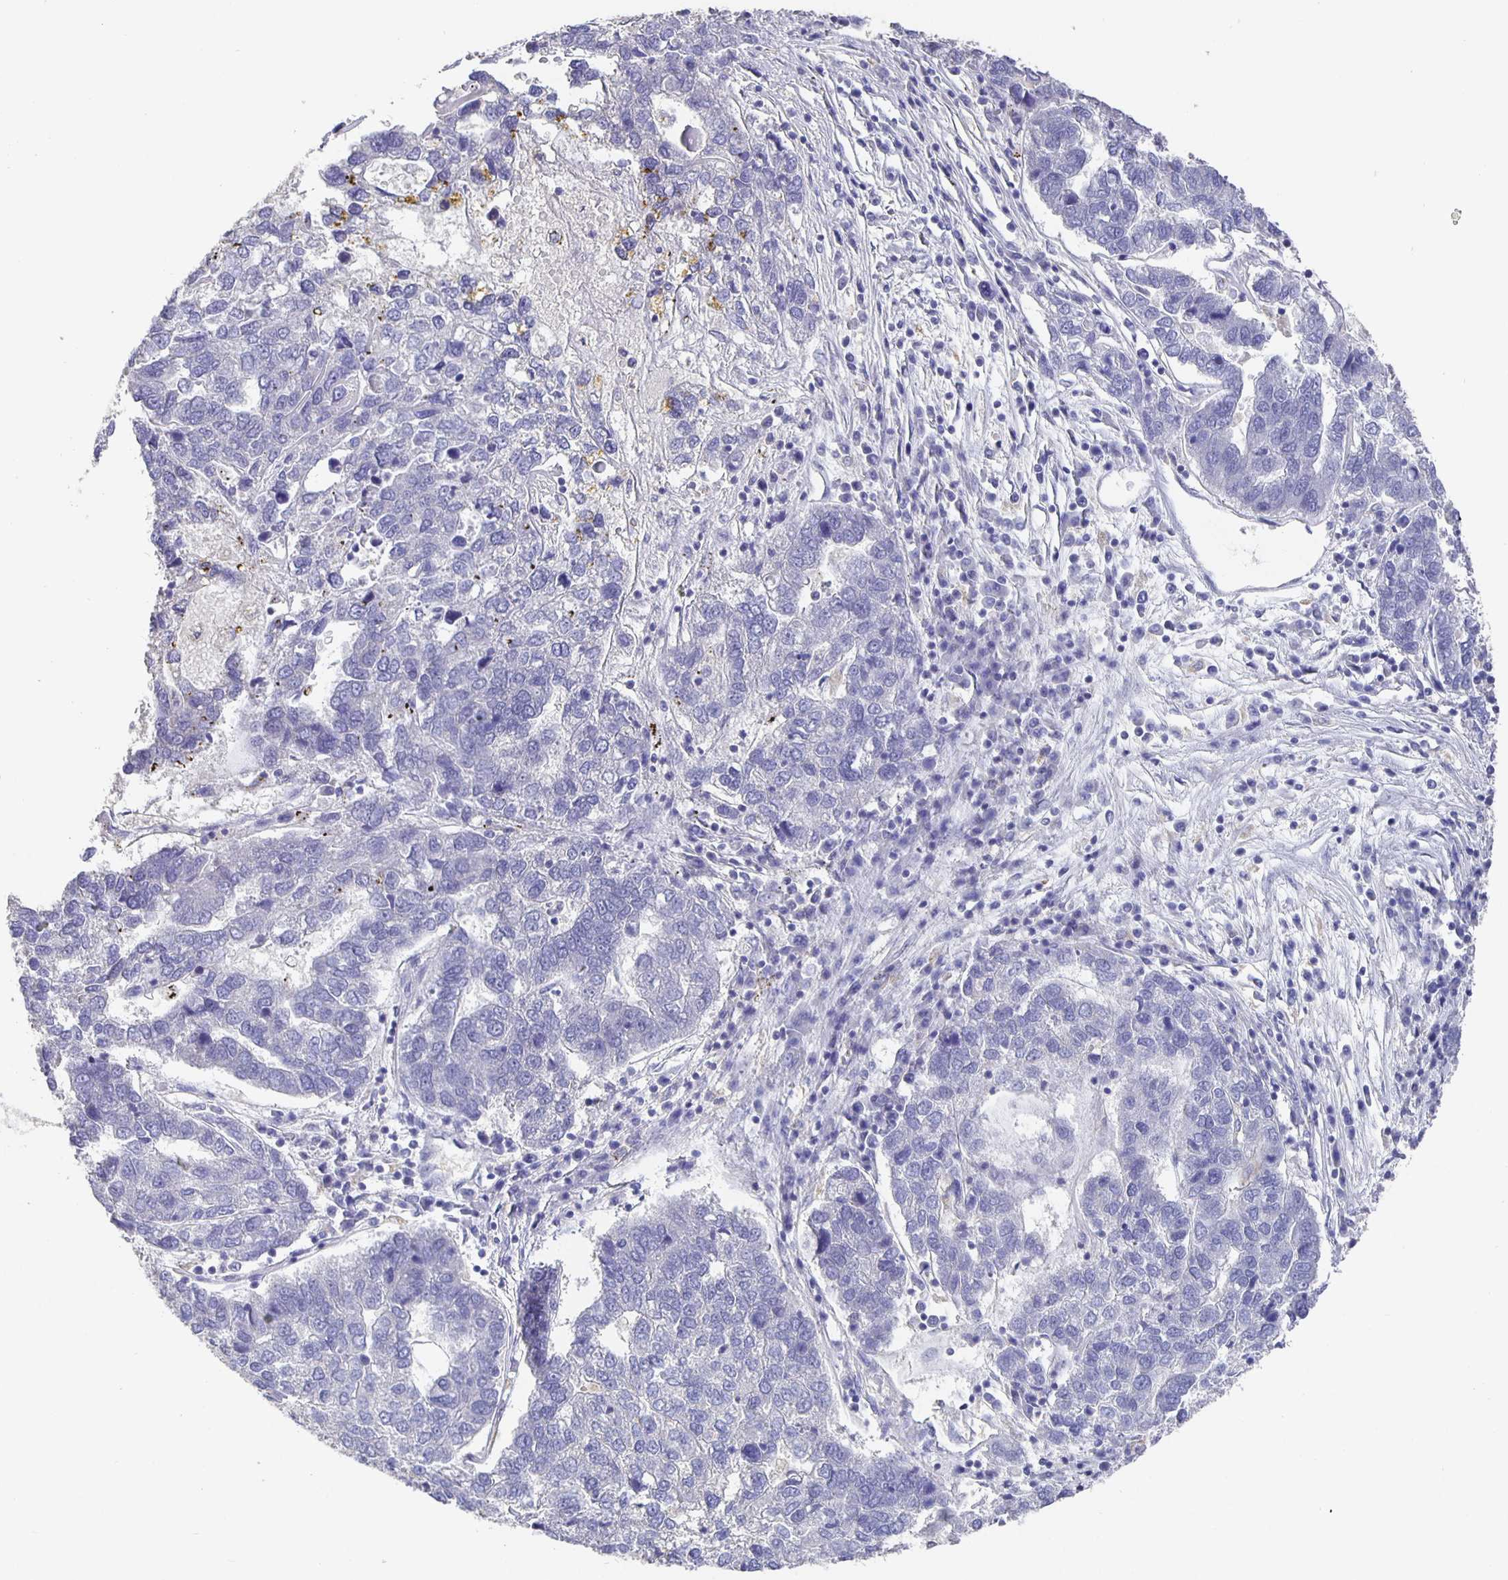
{"staining": {"intensity": "negative", "quantity": "none", "location": "none"}, "tissue": "pancreatic cancer", "cell_type": "Tumor cells", "image_type": "cancer", "snomed": [{"axis": "morphology", "description": "Adenocarcinoma, NOS"}, {"axis": "topography", "description": "Pancreas"}], "caption": "This is an immunohistochemistry (IHC) photomicrograph of pancreatic cancer. There is no expression in tumor cells.", "gene": "CFAP74", "patient": {"sex": "female", "age": 61}}